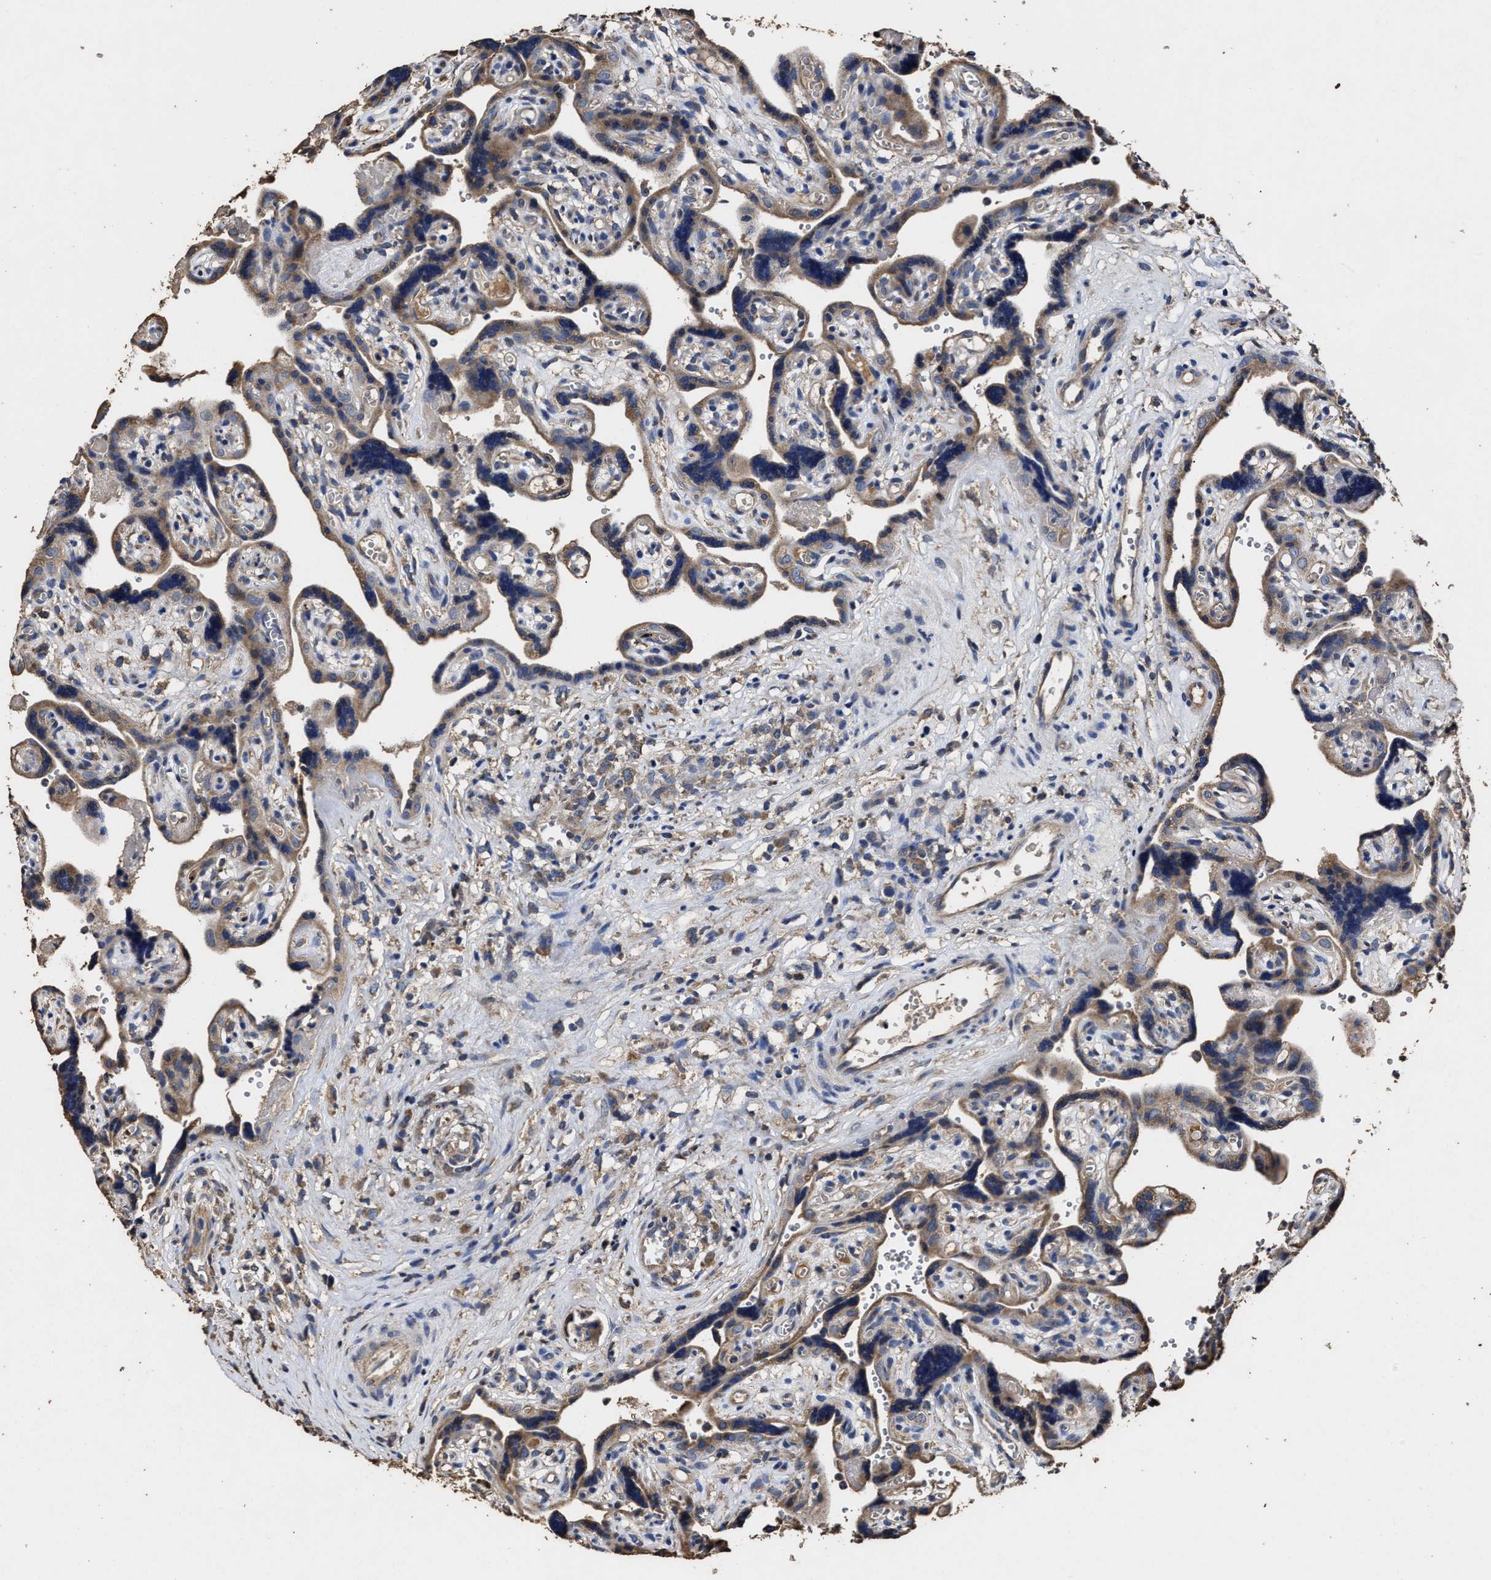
{"staining": {"intensity": "moderate", "quantity": ">75%", "location": "cytoplasmic/membranous"}, "tissue": "placenta", "cell_type": "Decidual cells", "image_type": "normal", "snomed": [{"axis": "morphology", "description": "Normal tissue, NOS"}, {"axis": "topography", "description": "Placenta"}], "caption": "High-magnification brightfield microscopy of benign placenta stained with DAB (brown) and counterstained with hematoxylin (blue). decidual cells exhibit moderate cytoplasmic/membranous expression is present in about>75% of cells.", "gene": "PPM1K", "patient": {"sex": "female", "age": 30}}